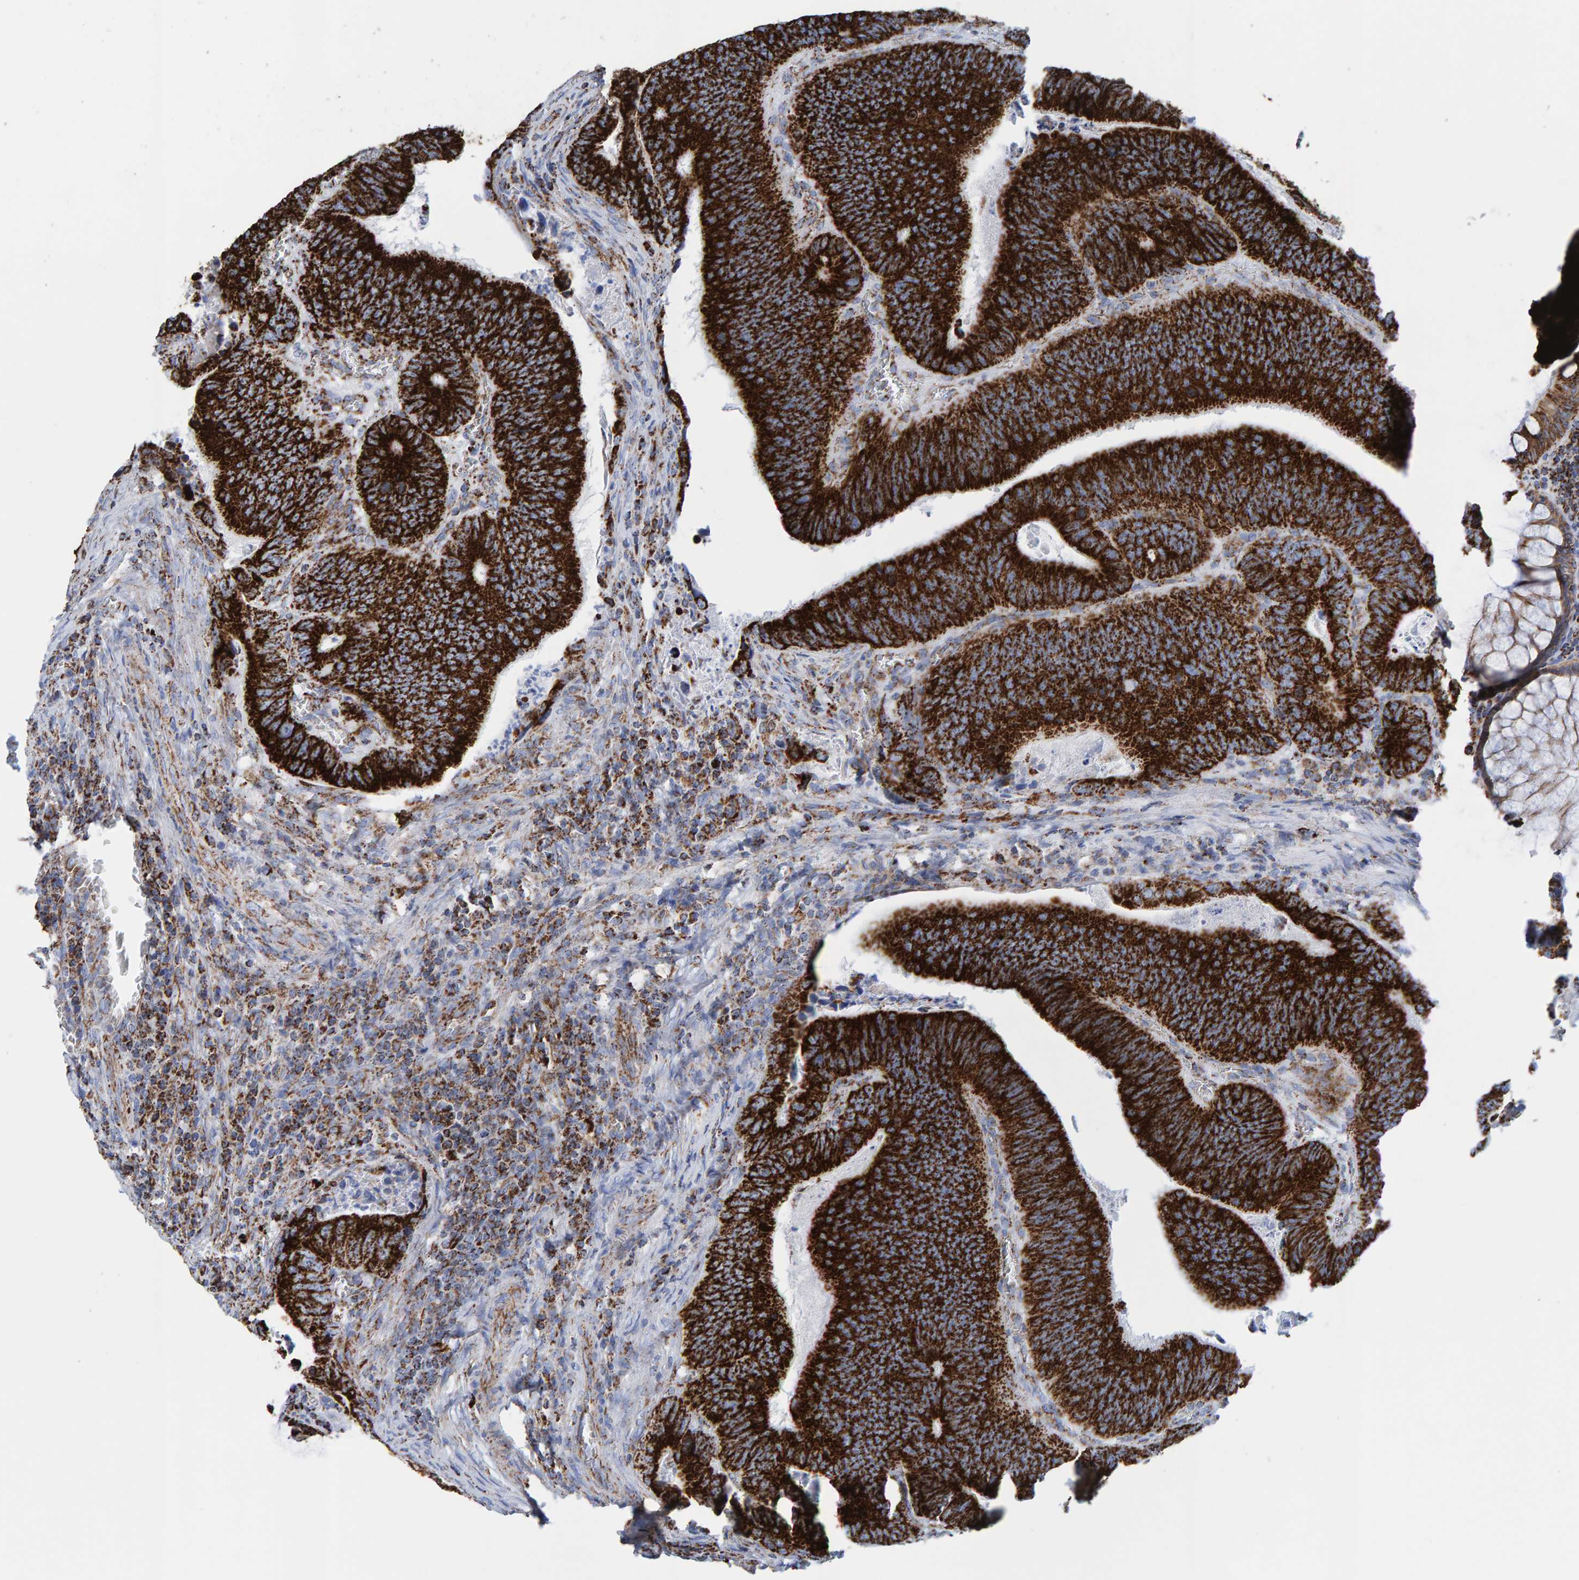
{"staining": {"intensity": "strong", "quantity": ">75%", "location": "cytoplasmic/membranous"}, "tissue": "colorectal cancer", "cell_type": "Tumor cells", "image_type": "cancer", "snomed": [{"axis": "morphology", "description": "Inflammation, NOS"}, {"axis": "morphology", "description": "Adenocarcinoma, NOS"}, {"axis": "topography", "description": "Colon"}], "caption": "There is high levels of strong cytoplasmic/membranous staining in tumor cells of adenocarcinoma (colorectal), as demonstrated by immunohistochemical staining (brown color).", "gene": "ENSG00000262660", "patient": {"sex": "male", "age": 72}}